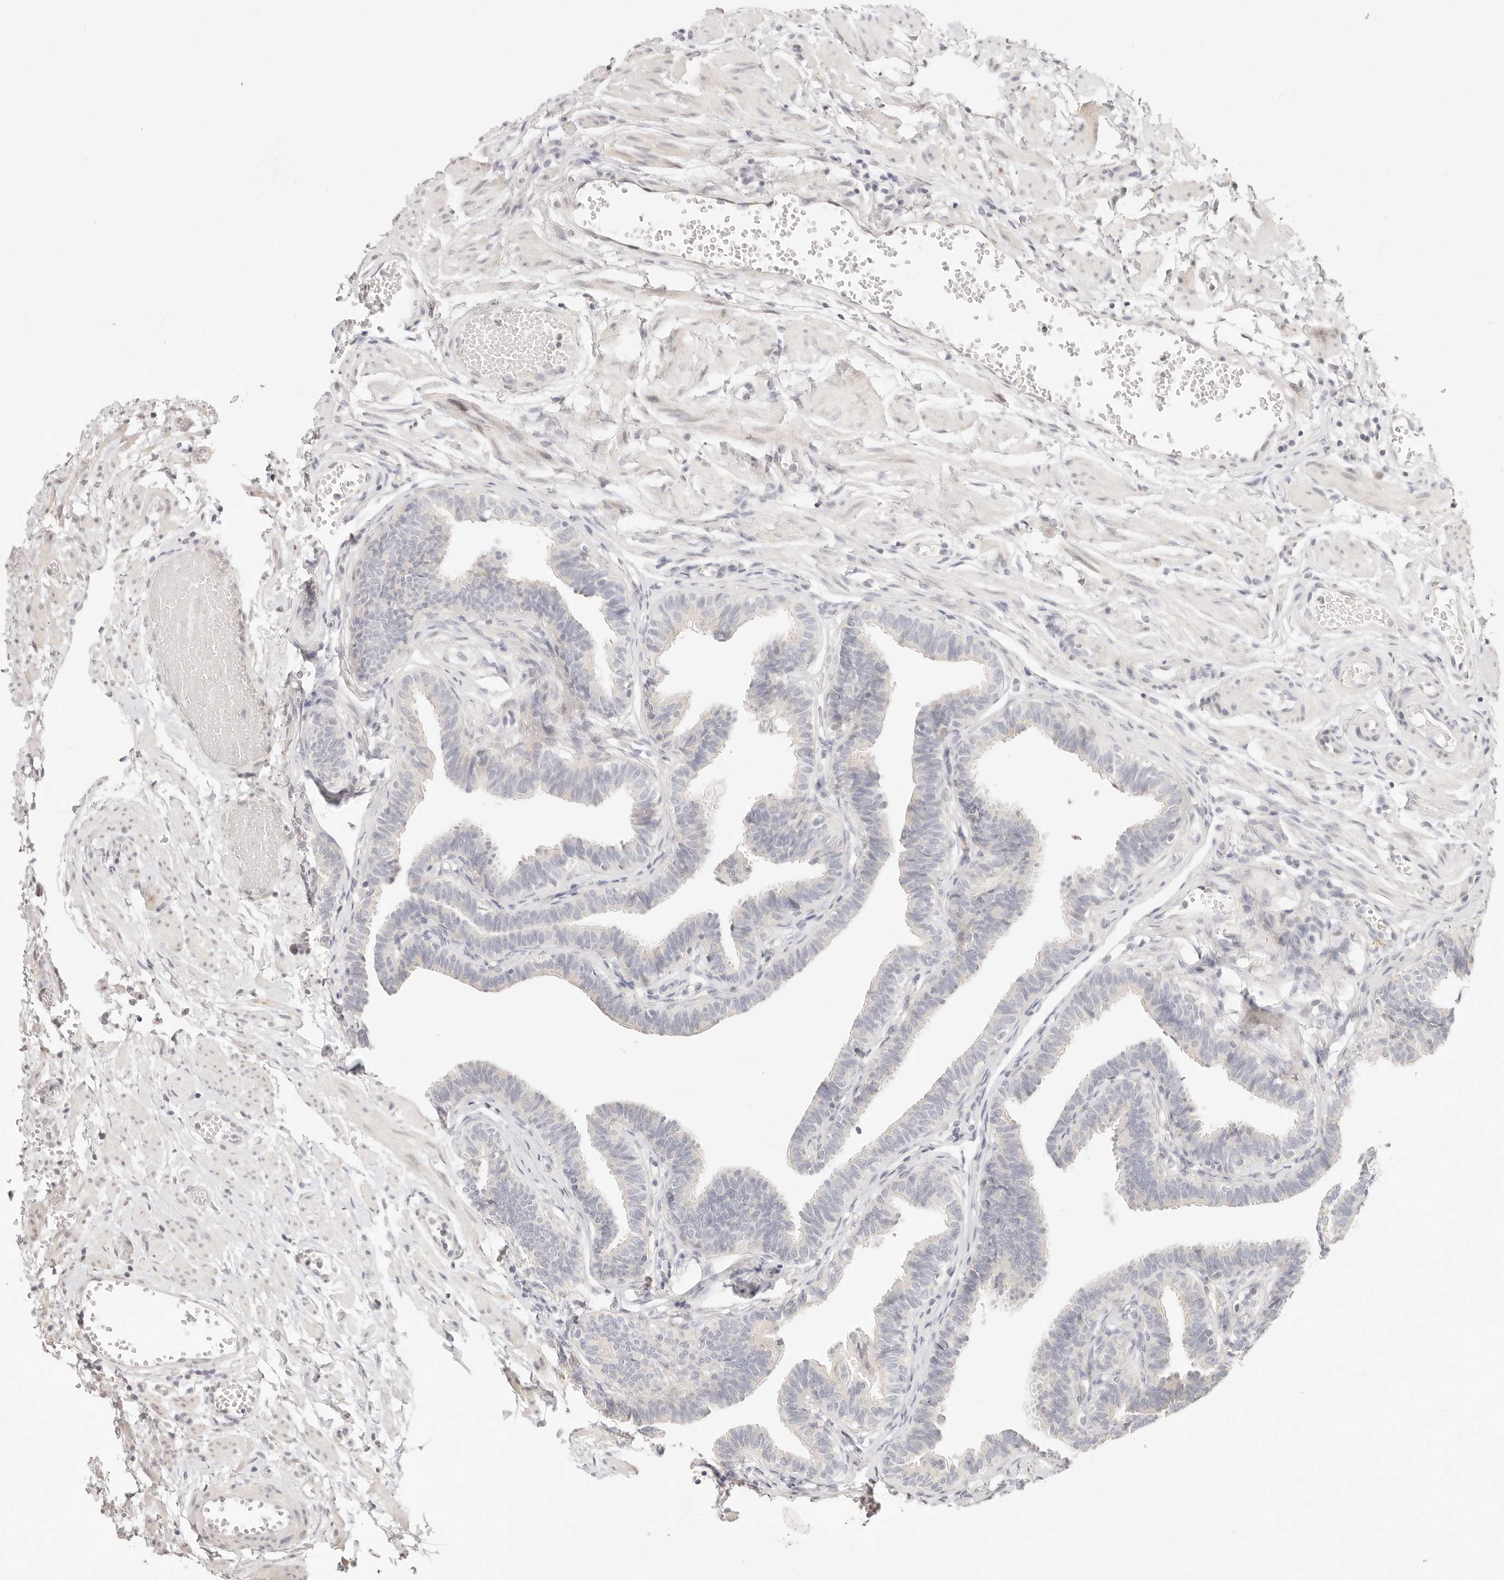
{"staining": {"intensity": "negative", "quantity": "none", "location": "none"}, "tissue": "fallopian tube", "cell_type": "Glandular cells", "image_type": "normal", "snomed": [{"axis": "morphology", "description": "Normal tissue, NOS"}, {"axis": "topography", "description": "Fallopian tube"}, {"axis": "topography", "description": "Ovary"}], "caption": "IHC micrograph of unremarkable human fallopian tube stained for a protein (brown), which displays no staining in glandular cells.", "gene": "GPR156", "patient": {"sex": "female", "age": 23}}